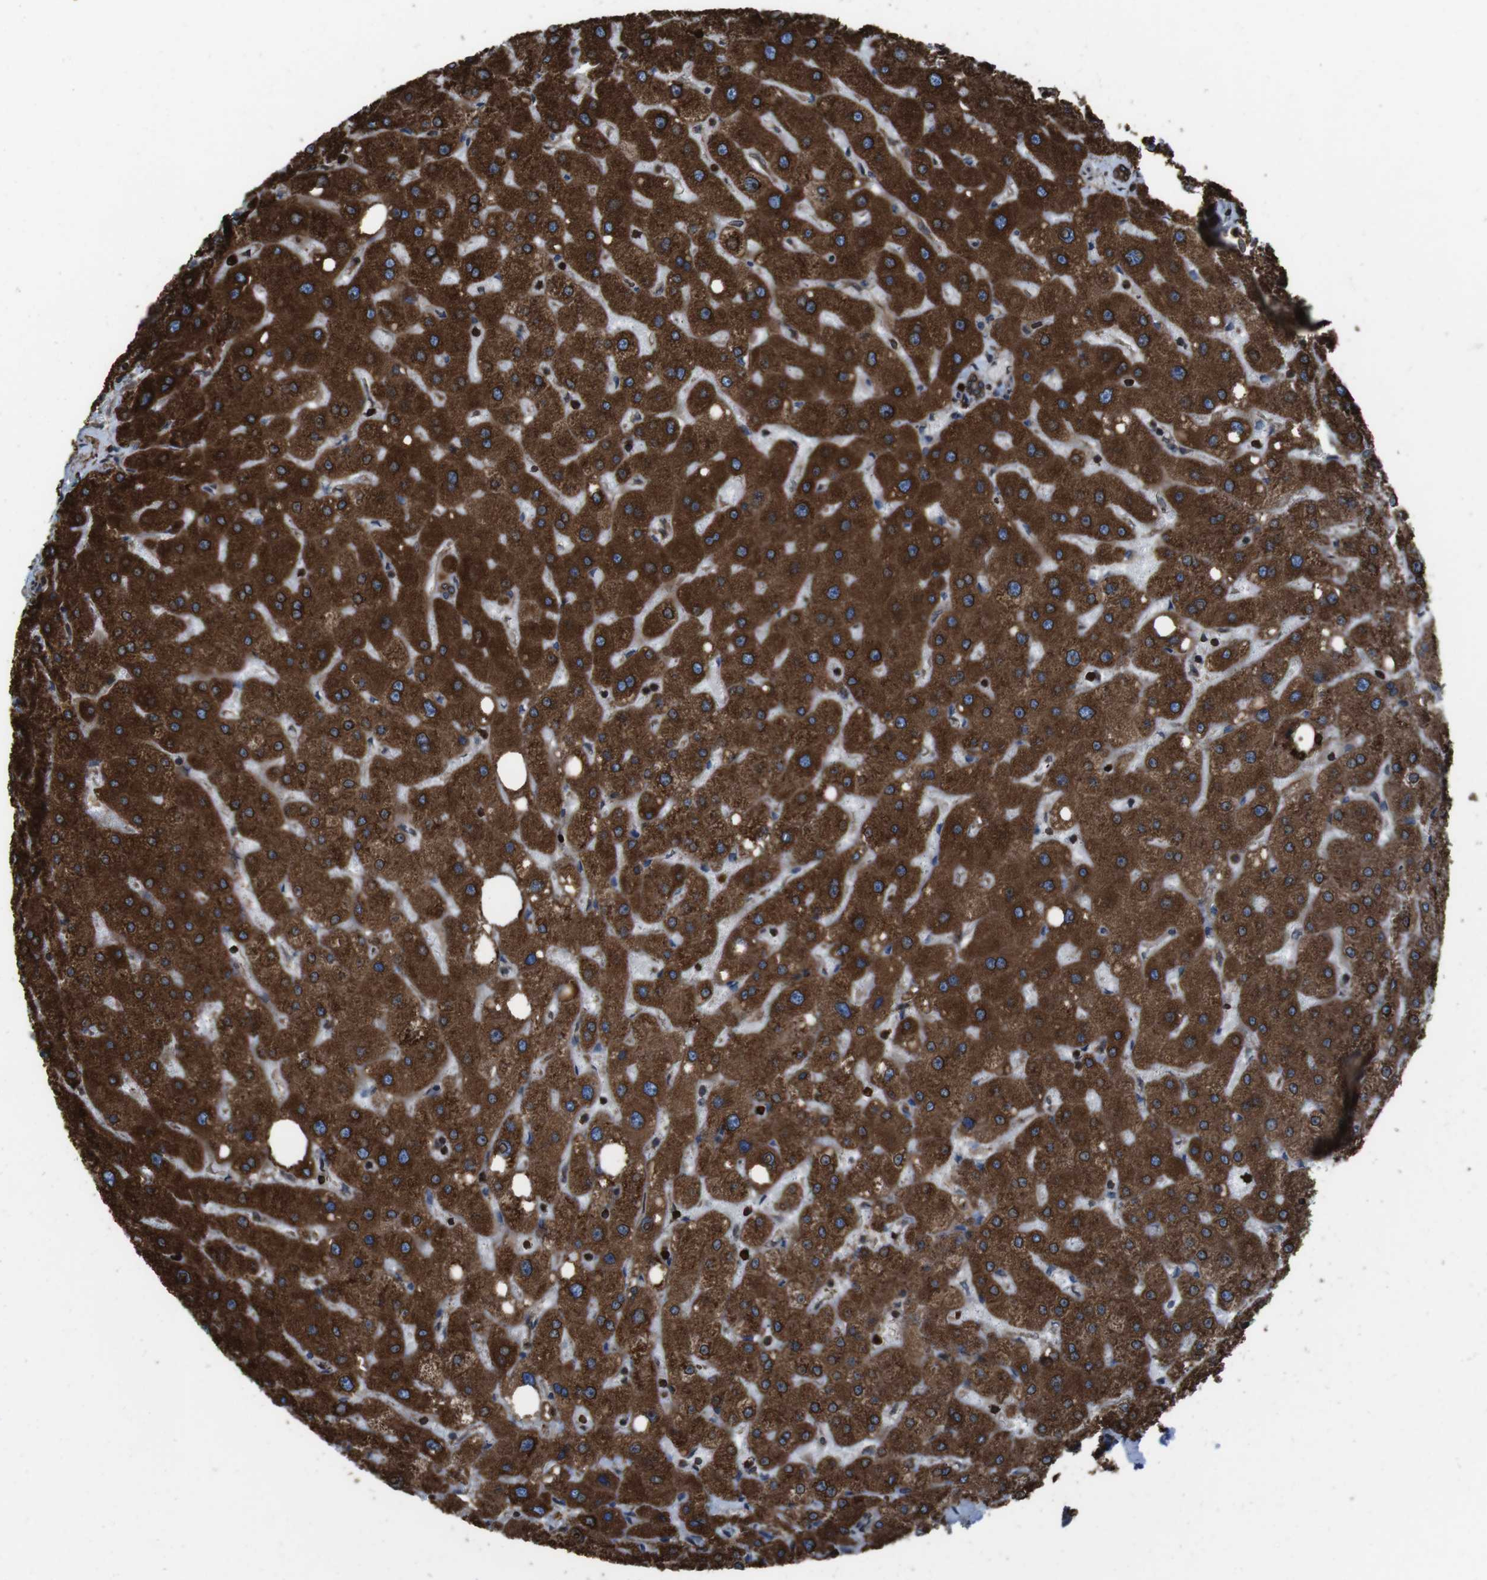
{"staining": {"intensity": "moderate", "quantity": ">75%", "location": "cytoplasmic/membranous"}, "tissue": "liver", "cell_type": "Cholangiocytes", "image_type": "normal", "snomed": [{"axis": "morphology", "description": "Normal tissue, NOS"}, {"axis": "topography", "description": "Liver"}], "caption": "Moderate cytoplasmic/membranous protein expression is present in approximately >75% of cholangiocytes in liver. Nuclei are stained in blue.", "gene": "APMAP", "patient": {"sex": "male", "age": 73}}